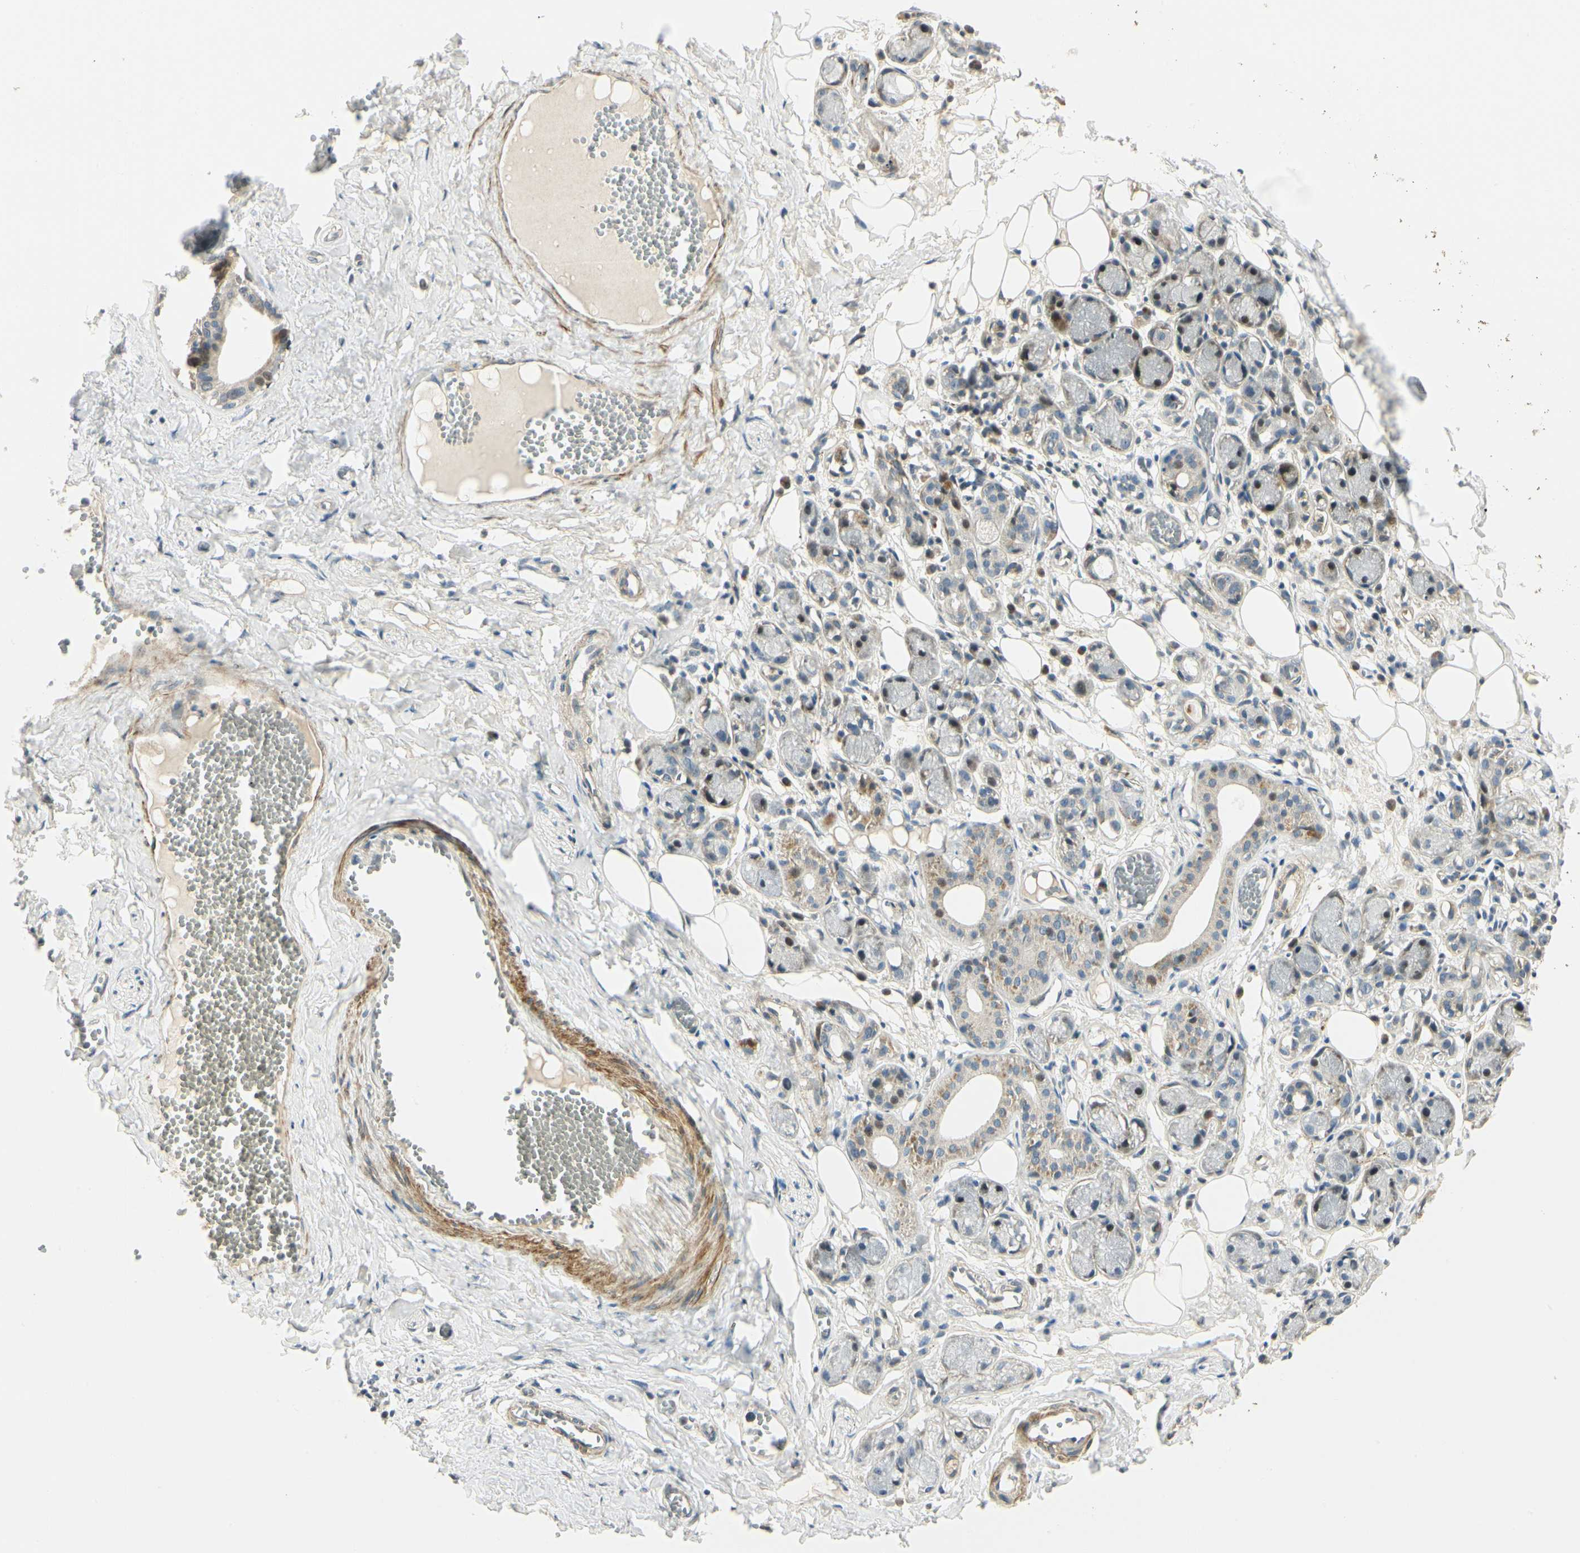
{"staining": {"intensity": "weak", "quantity": "25%-75%", "location": "cytoplasmic/membranous,nuclear"}, "tissue": "adipose tissue", "cell_type": "Adipocytes", "image_type": "normal", "snomed": [{"axis": "morphology", "description": "Normal tissue, NOS"}, {"axis": "morphology", "description": "Inflammation, NOS"}, {"axis": "topography", "description": "Vascular tissue"}, {"axis": "topography", "description": "Salivary gland"}], "caption": "A low amount of weak cytoplasmic/membranous,nuclear expression is present in about 25%-75% of adipocytes in unremarkable adipose tissue.", "gene": "P4HA3", "patient": {"sex": "female", "age": 75}}